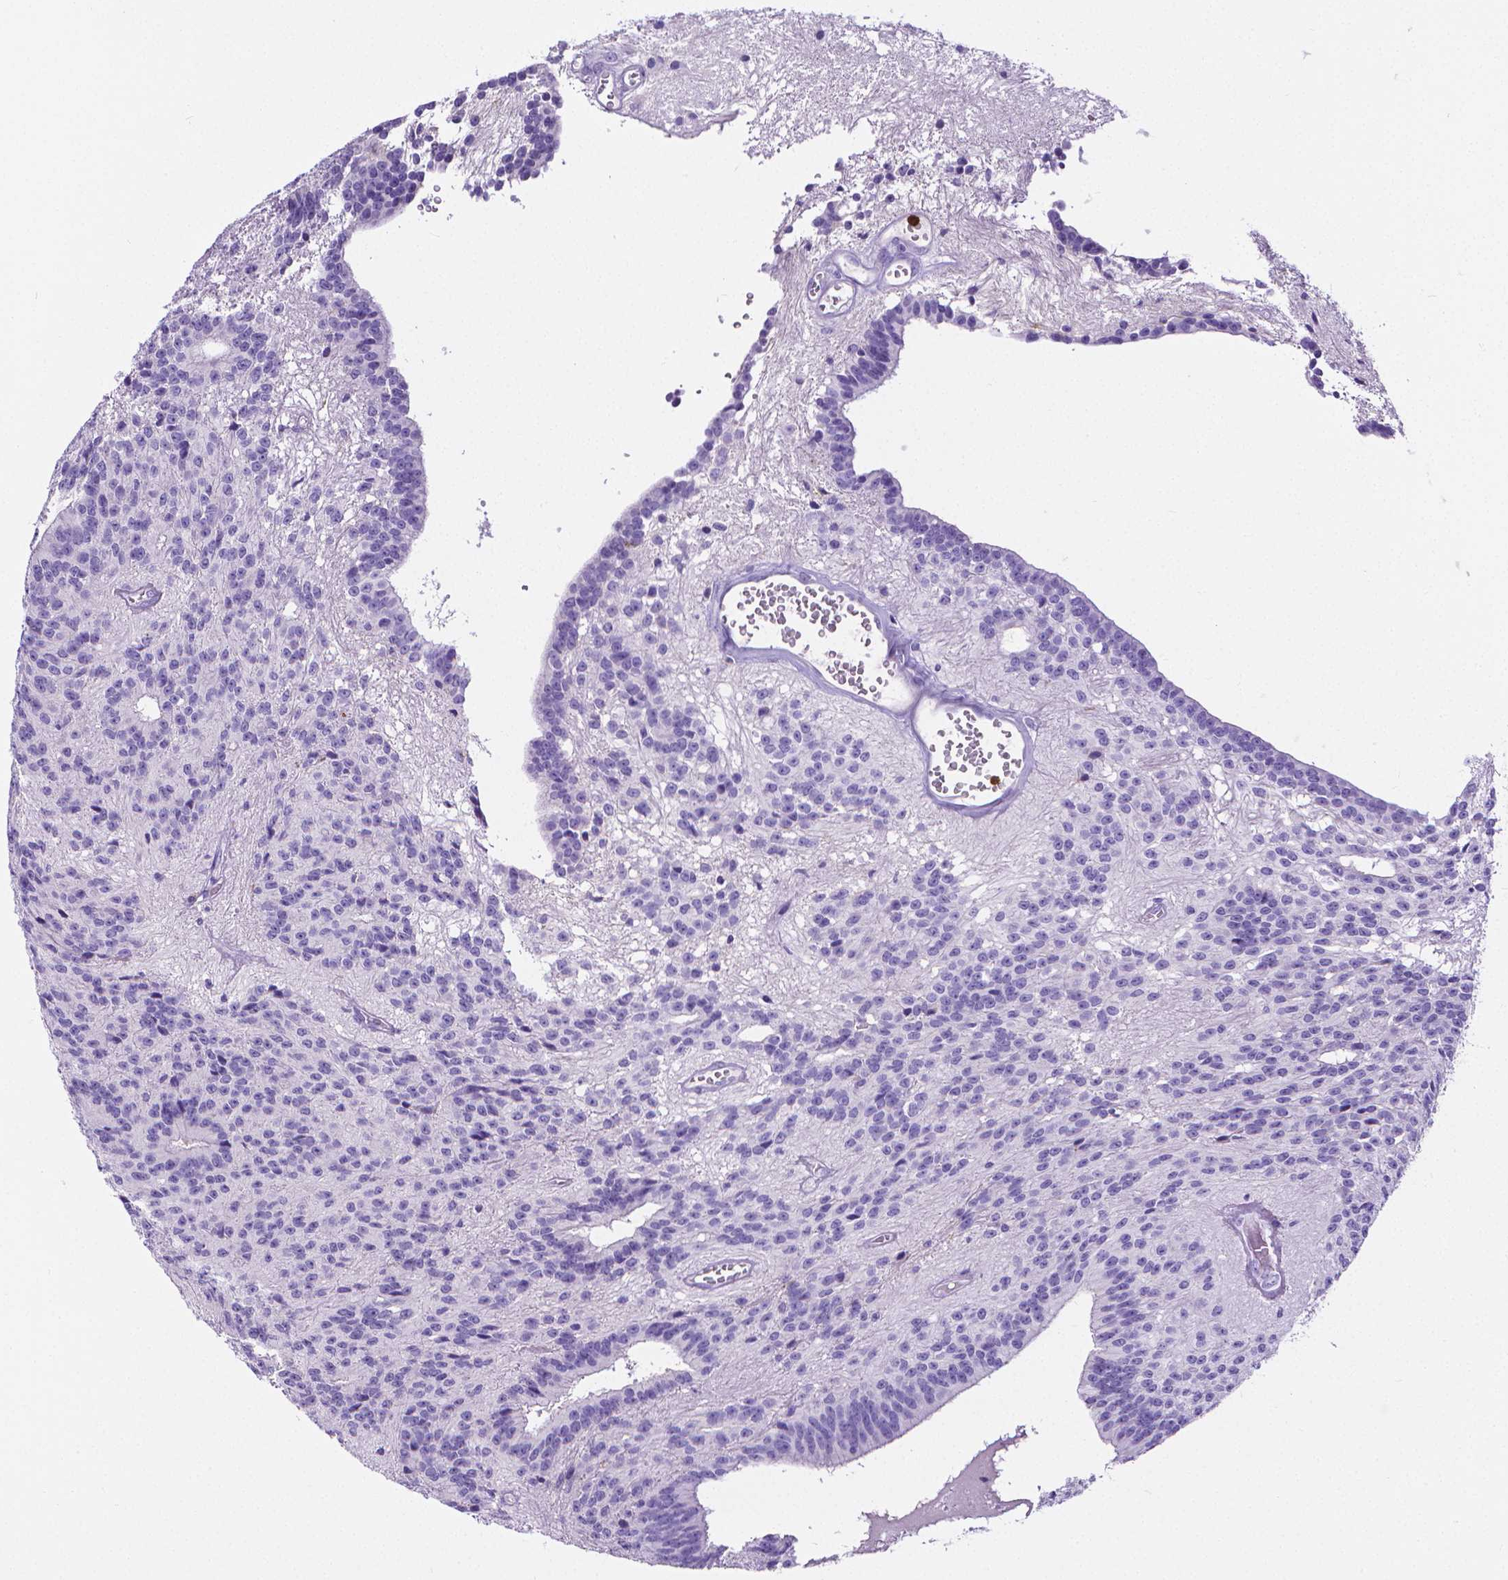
{"staining": {"intensity": "negative", "quantity": "none", "location": "none"}, "tissue": "glioma", "cell_type": "Tumor cells", "image_type": "cancer", "snomed": [{"axis": "morphology", "description": "Glioma, malignant, Low grade"}, {"axis": "topography", "description": "Brain"}], "caption": "Immunohistochemical staining of human glioma reveals no significant staining in tumor cells.", "gene": "MMP9", "patient": {"sex": "male", "age": 31}}